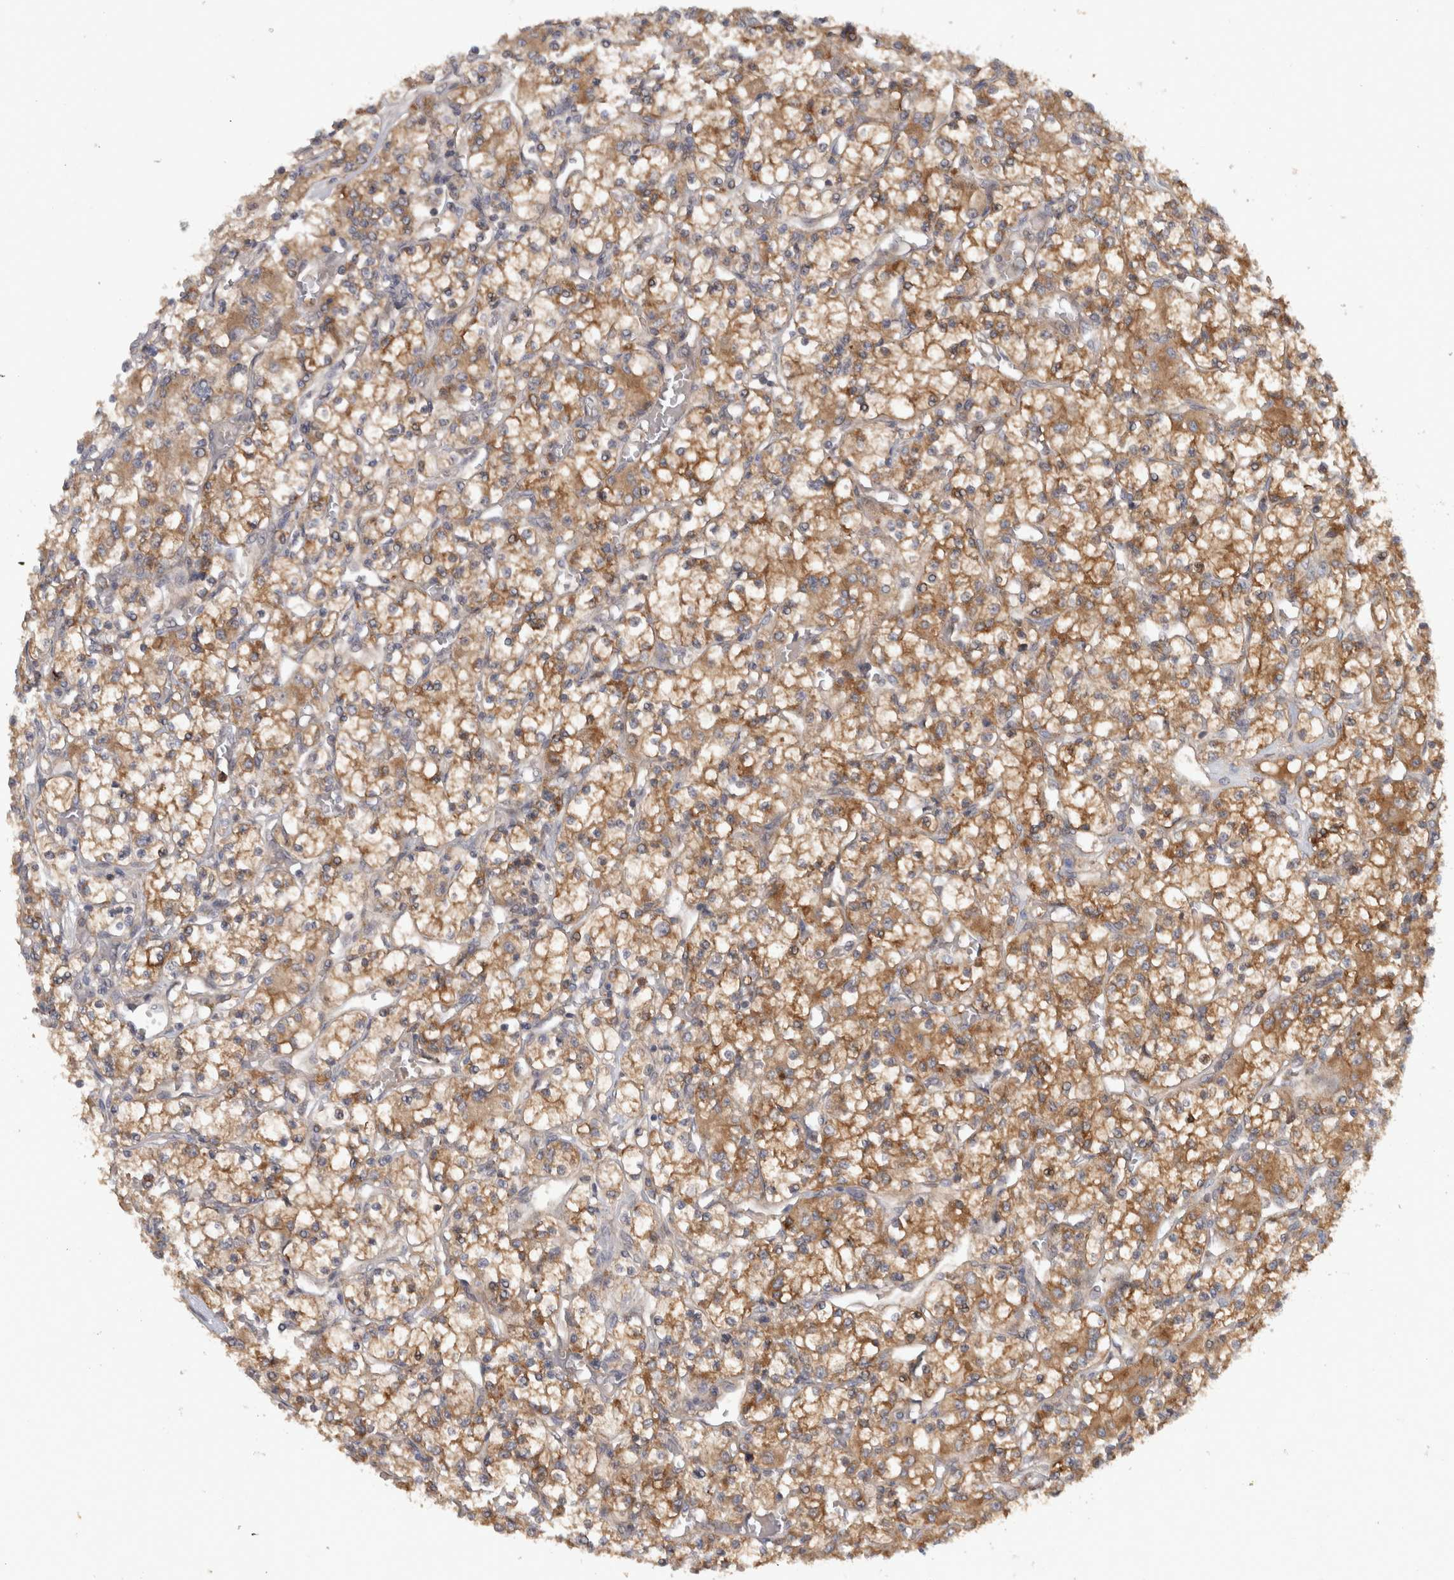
{"staining": {"intensity": "moderate", "quantity": ">75%", "location": "cytoplasmic/membranous"}, "tissue": "renal cancer", "cell_type": "Tumor cells", "image_type": "cancer", "snomed": [{"axis": "morphology", "description": "Adenocarcinoma, NOS"}, {"axis": "topography", "description": "Kidney"}], "caption": "Moderate cytoplasmic/membranous staining for a protein is present in about >75% of tumor cells of renal adenocarcinoma using immunohistochemistry (IHC).", "gene": "VEPH1", "patient": {"sex": "female", "age": 59}}